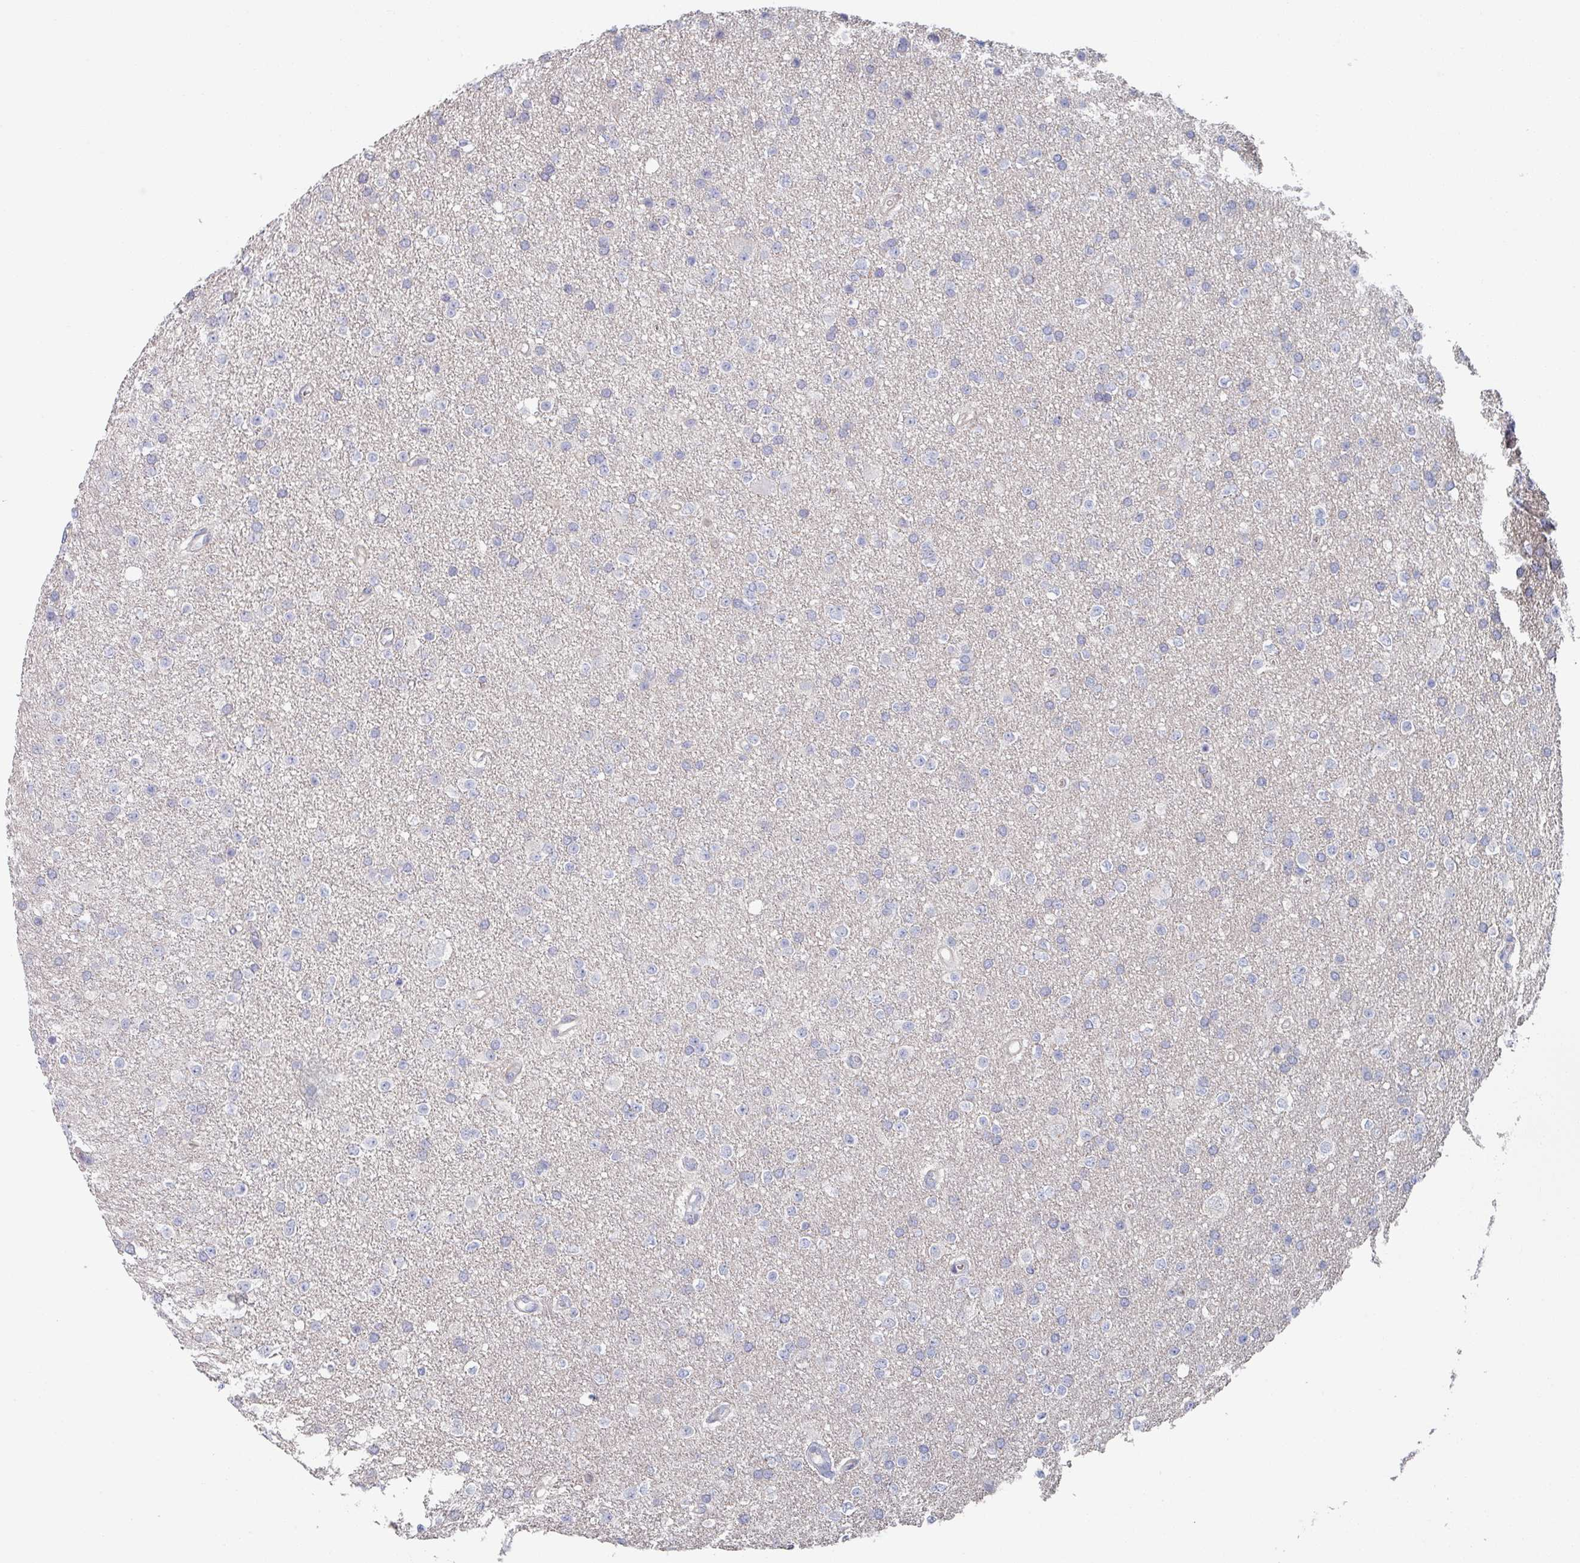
{"staining": {"intensity": "negative", "quantity": "none", "location": "none"}, "tissue": "glioma", "cell_type": "Tumor cells", "image_type": "cancer", "snomed": [{"axis": "morphology", "description": "Glioma, malignant, Low grade"}, {"axis": "topography", "description": "Brain"}], "caption": "Immunohistochemical staining of glioma demonstrates no significant positivity in tumor cells.", "gene": "EFL1", "patient": {"sex": "female", "age": 34}}